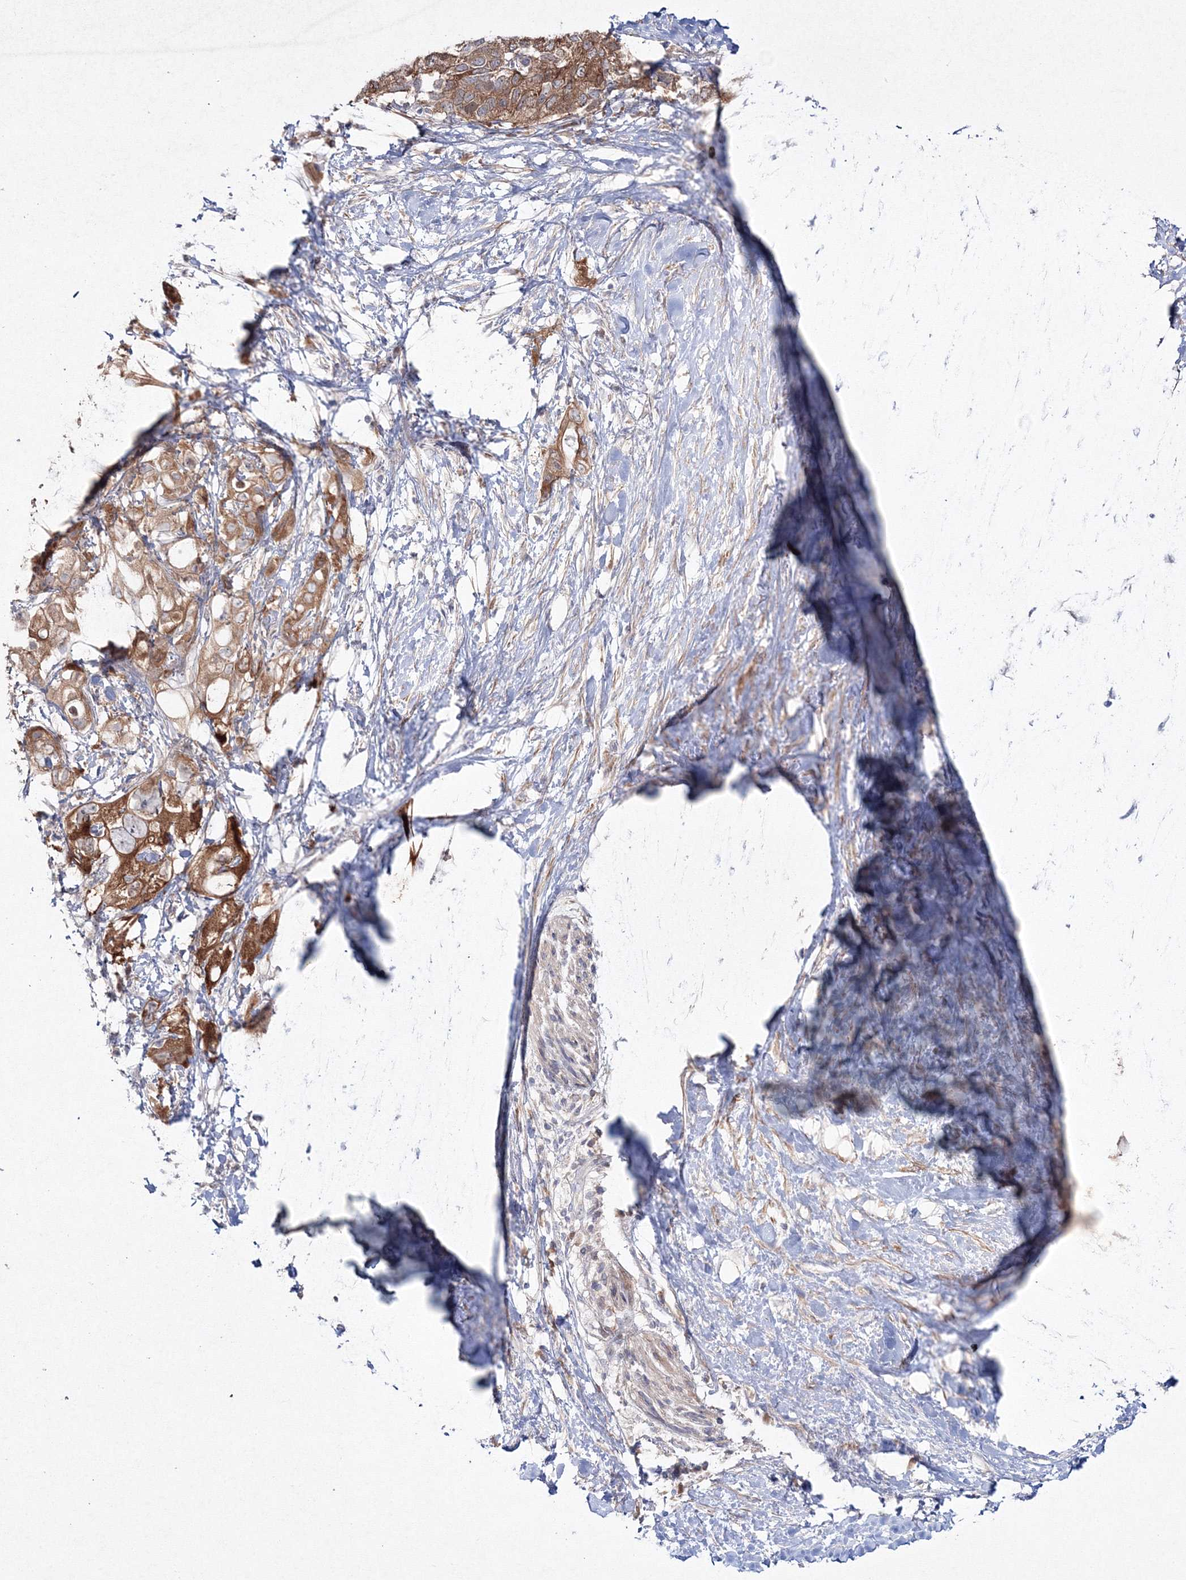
{"staining": {"intensity": "moderate", "quantity": ">75%", "location": "cytoplasmic/membranous"}, "tissue": "pancreatic cancer", "cell_type": "Tumor cells", "image_type": "cancer", "snomed": [{"axis": "morphology", "description": "Adenocarcinoma, NOS"}, {"axis": "topography", "description": "Pancreas"}], "caption": "The micrograph displays a brown stain indicating the presence of a protein in the cytoplasmic/membranous of tumor cells in pancreatic adenocarcinoma.", "gene": "IPMK", "patient": {"sex": "female", "age": 56}}